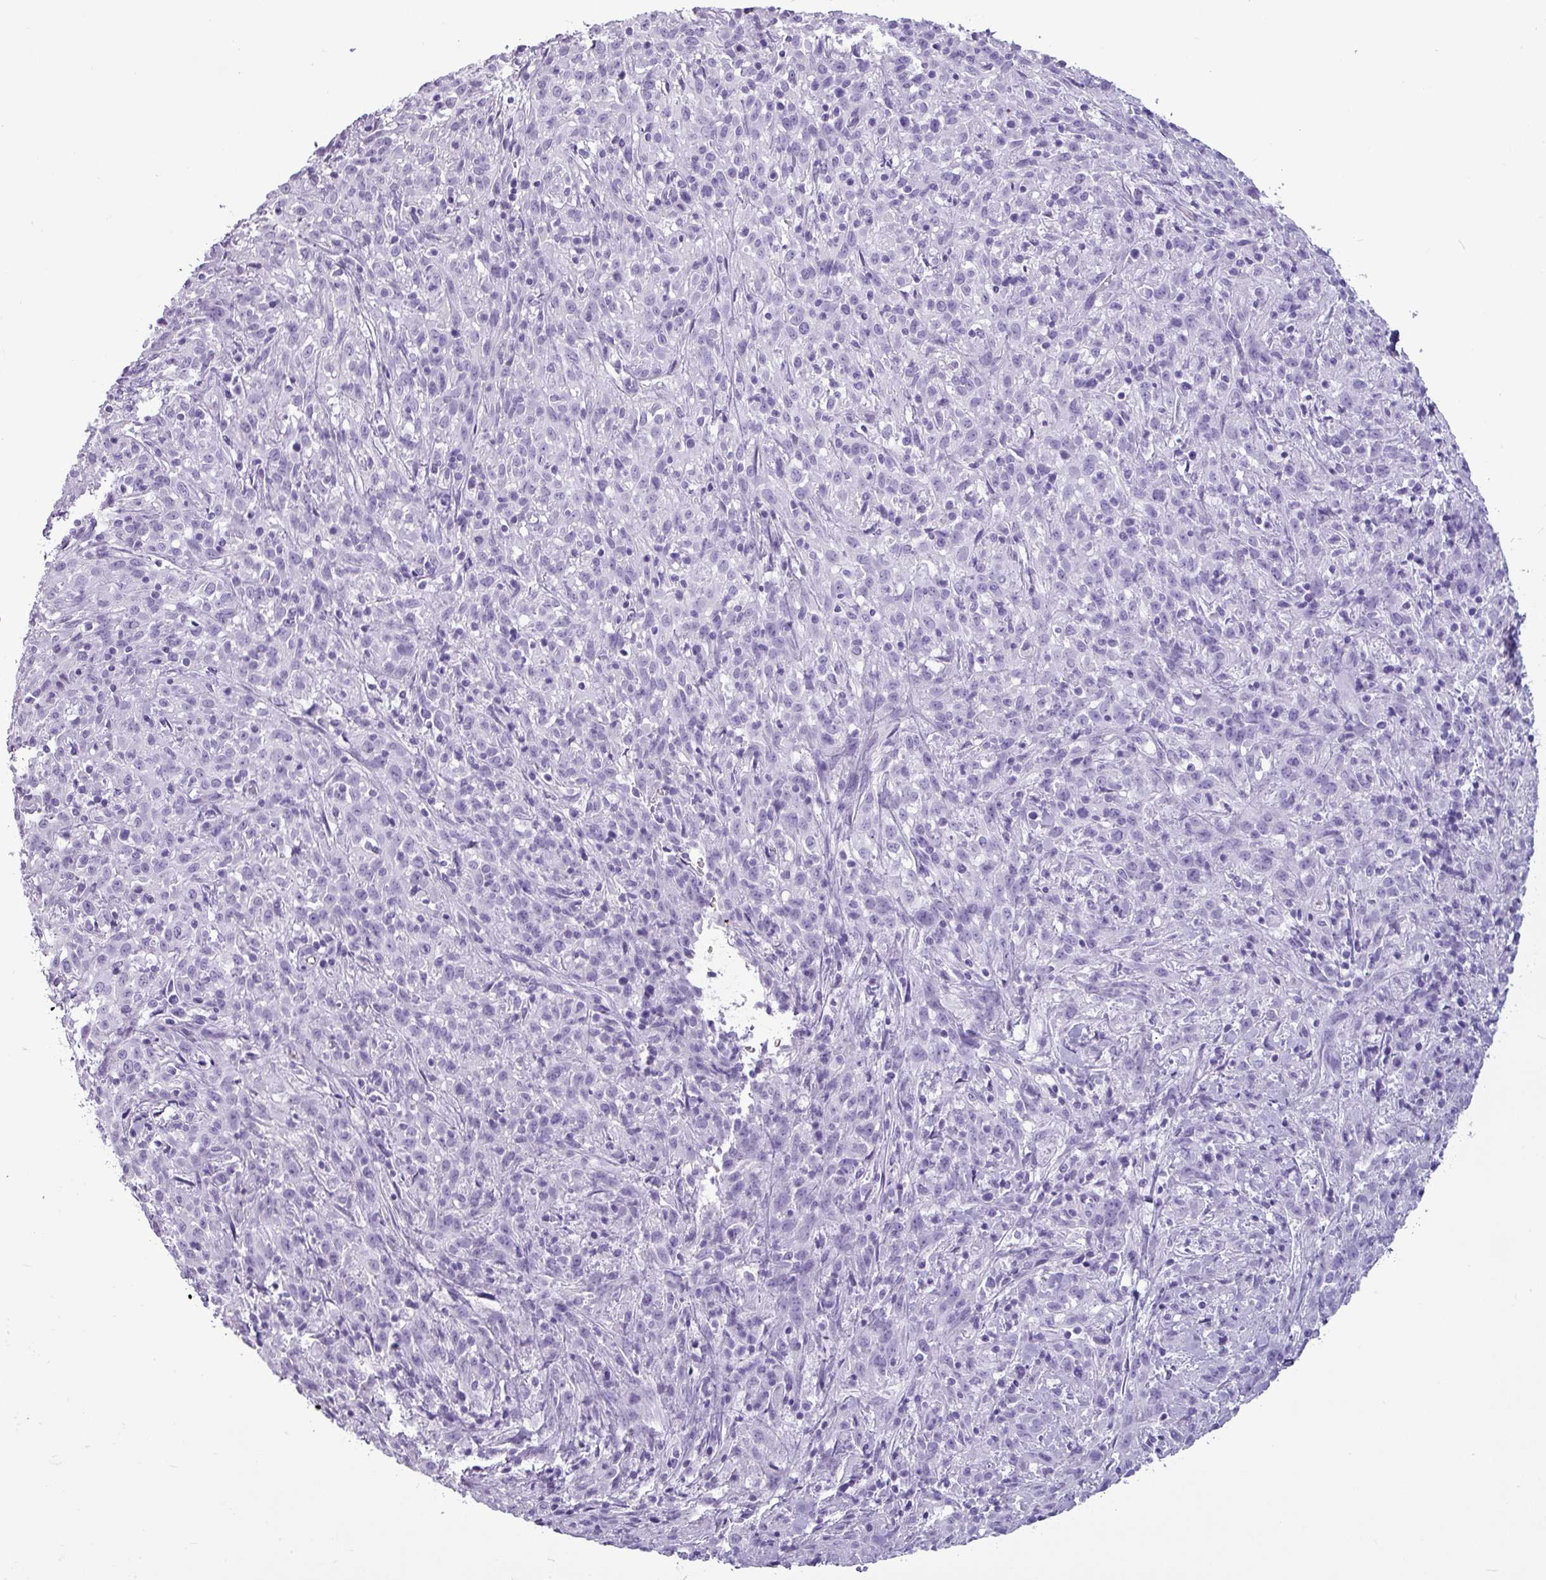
{"staining": {"intensity": "negative", "quantity": "none", "location": "none"}, "tissue": "cervical cancer", "cell_type": "Tumor cells", "image_type": "cancer", "snomed": [{"axis": "morphology", "description": "Squamous cell carcinoma, NOS"}, {"axis": "topography", "description": "Cervix"}], "caption": "Immunohistochemistry (IHC) of cervical cancer (squamous cell carcinoma) shows no positivity in tumor cells.", "gene": "AMY1B", "patient": {"sex": "female", "age": 57}}